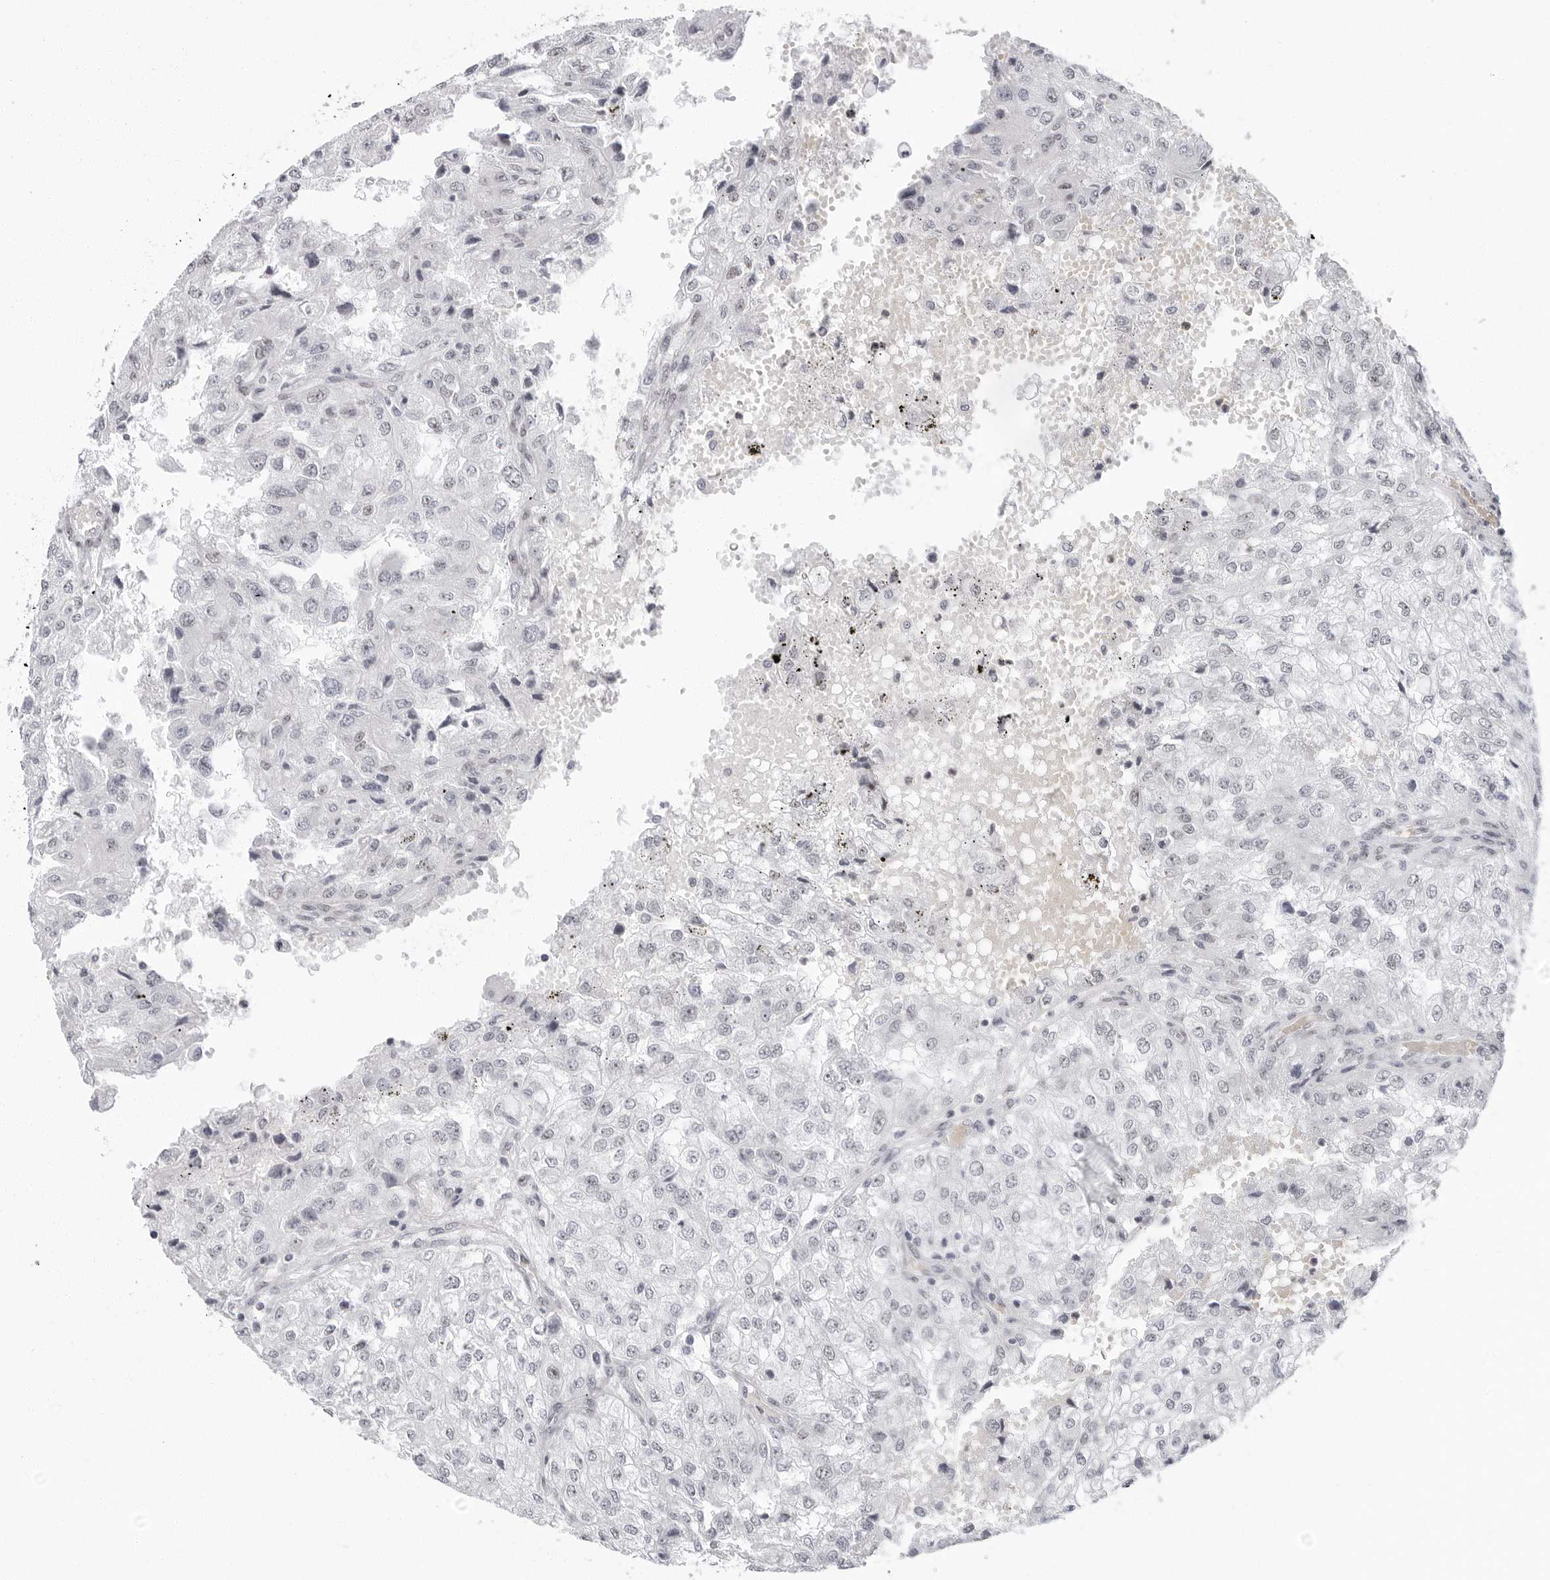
{"staining": {"intensity": "negative", "quantity": "none", "location": "none"}, "tissue": "renal cancer", "cell_type": "Tumor cells", "image_type": "cancer", "snomed": [{"axis": "morphology", "description": "Adenocarcinoma, NOS"}, {"axis": "topography", "description": "Kidney"}], "caption": "Protein analysis of renal cancer (adenocarcinoma) reveals no significant staining in tumor cells.", "gene": "VEZF1", "patient": {"sex": "female", "age": 54}}